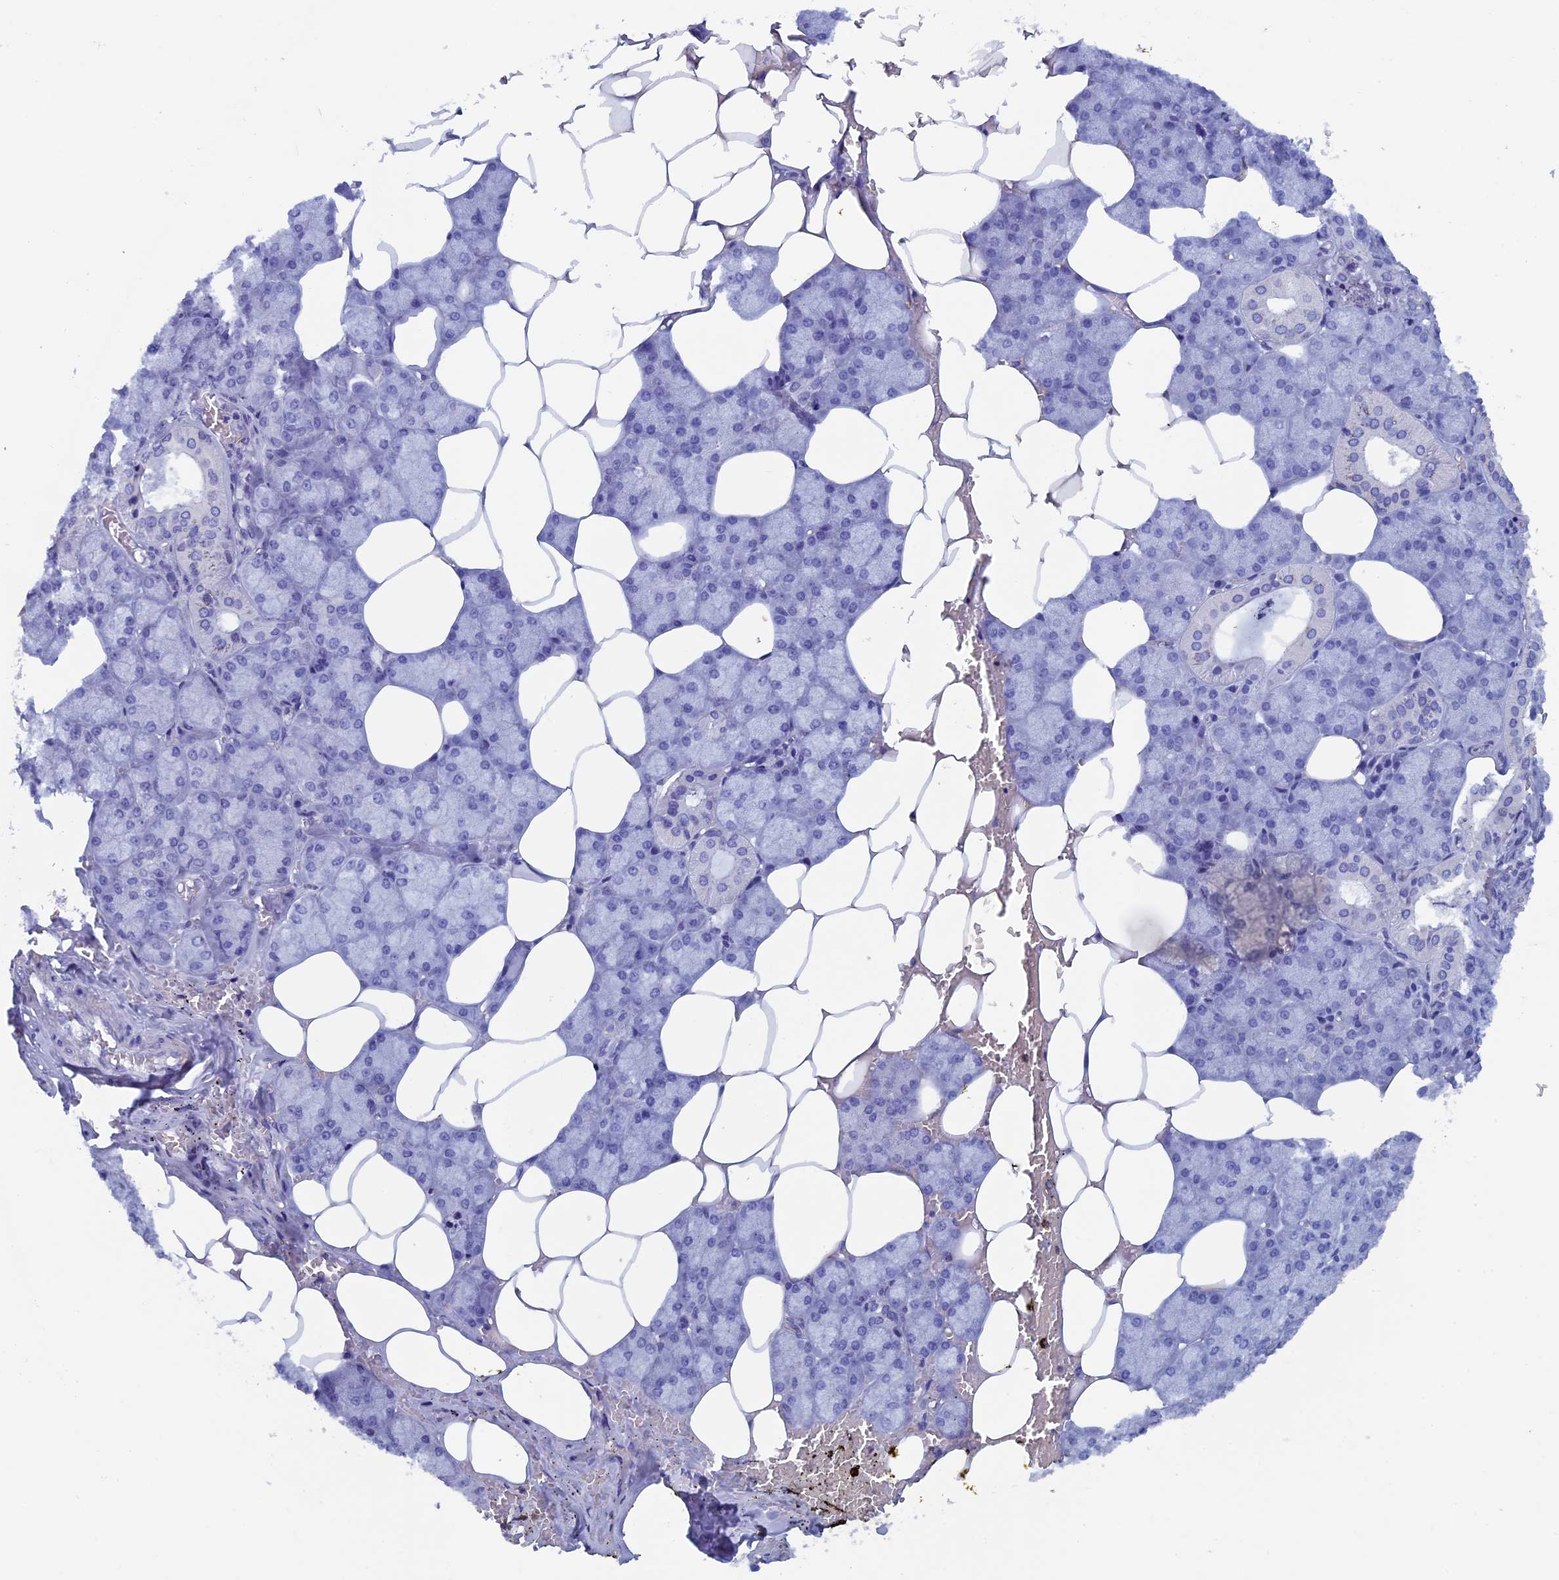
{"staining": {"intensity": "negative", "quantity": "none", "location": "none"}, "tissue": "salivary gland", "cell_type": "Glandular cells", "image_type": "normal", "snomed": [{"axis": "morphology", "description": "Normal tissue, NOS"}, {"axis": "topography", "description": "Salivary gland"}], "caption": "This micrograph is of benign salivary gland stained with immunohistochemistry to label a protein in brown with the nuclei are counter-stained blue. There is no staining in glandular cells.", "gene": "ADH7", "patient": {"sex": "male", "age": 62}}